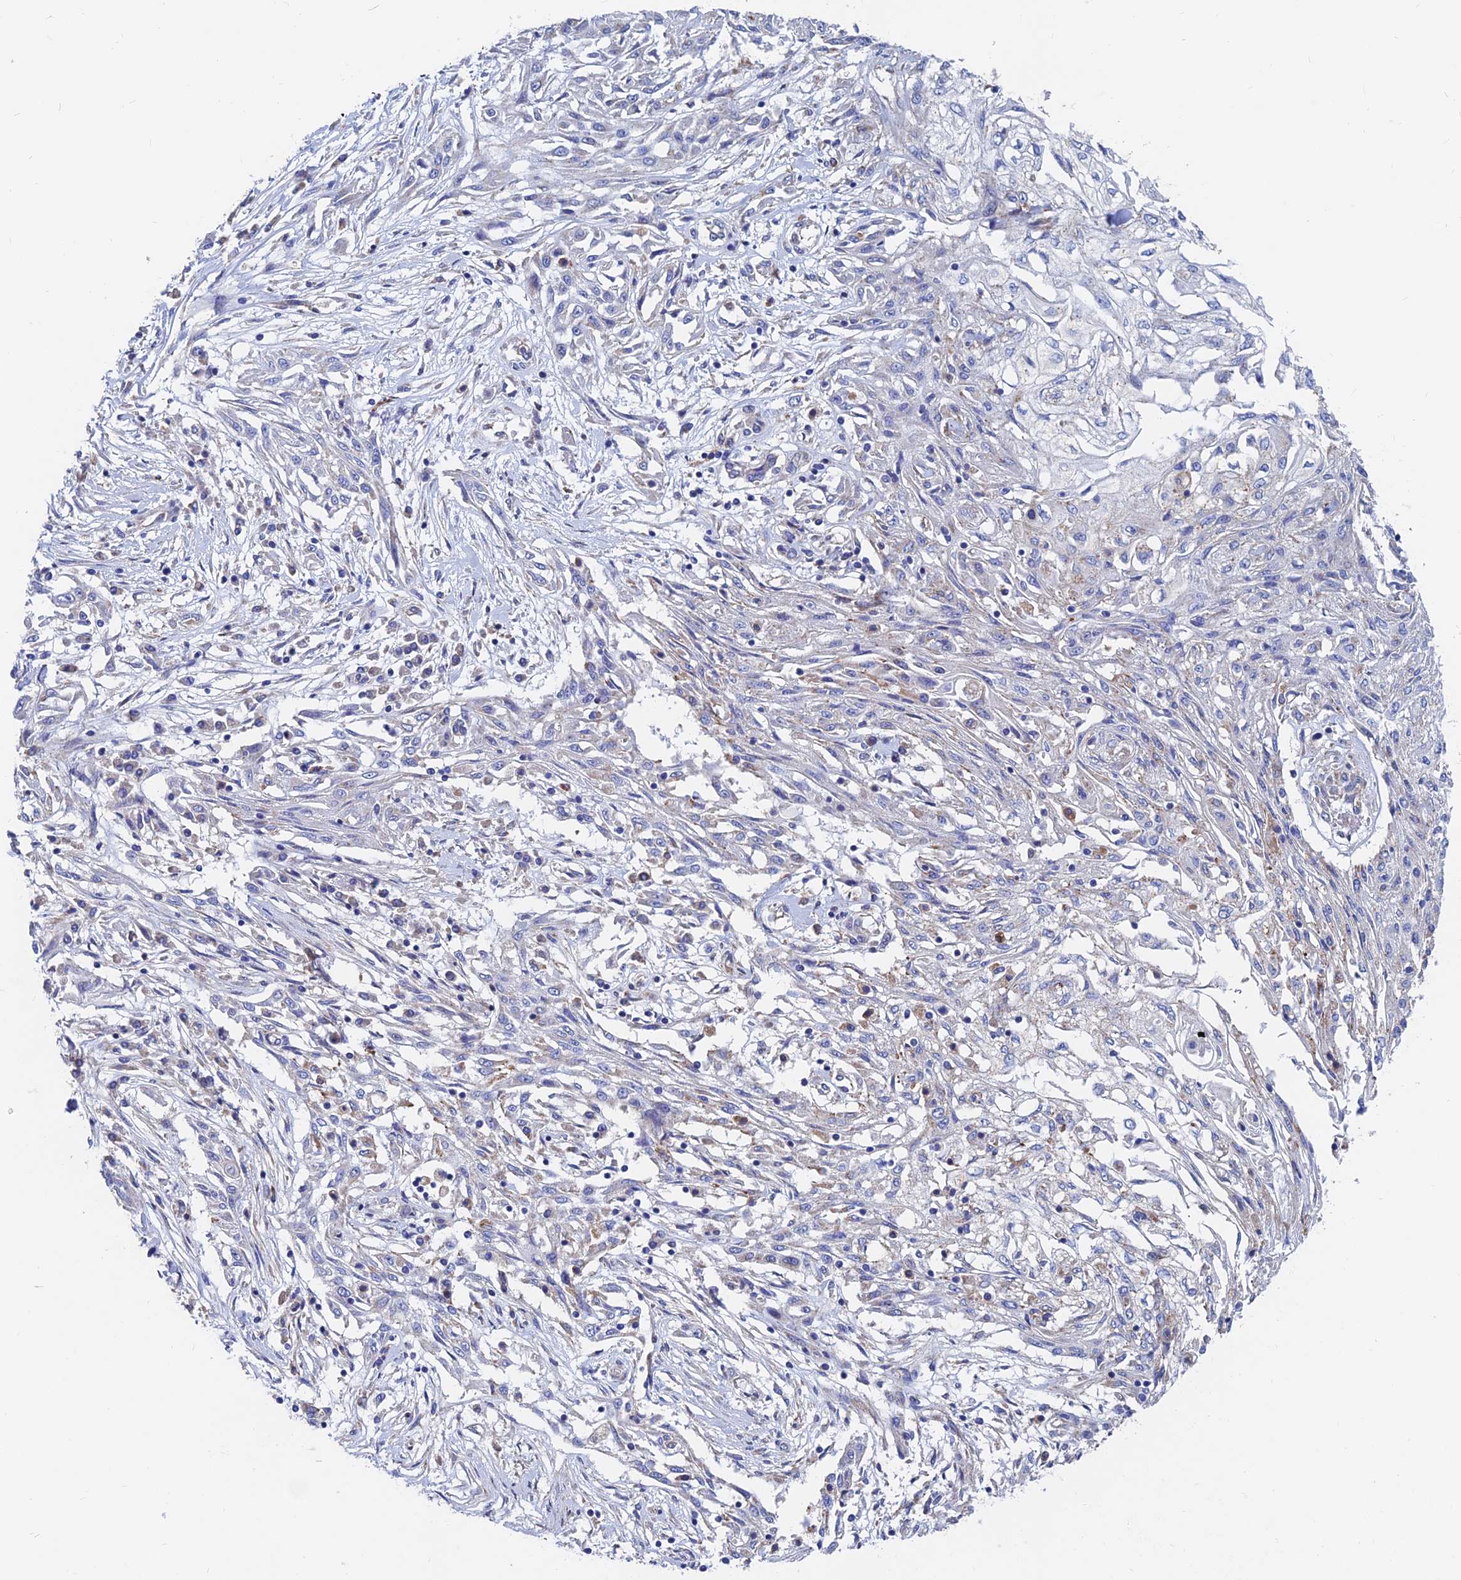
{"staining": {"intensity": "weak", "quantity": "25%-75%", "location": "cytoplasmic/membranous"}, "tissue": "skin cancer", "cell_type": "Tumor cells", "image_type": "cancer", "snomed": [{"axis": "morphology", "description": "Squamous cell carcinoma, NOS"}, {"axis": "morphology", "description": "Squamous cell carcinoma, metastatic, NOS"}, {"axis": "topography", "description": "Skin"}, {"axis": "topography", "description": "Lymph node"}], "caption": "The histopathology image displays immunohistochemical staining of skin cancer (metastatic squamous cell carcinoma). There is weak cytoplasmic/membranous positivity is appreciated in about 25%-75% of tumor cells.", "gene": "SPNS1", "patient": {"sex": "male", "age": 75}}